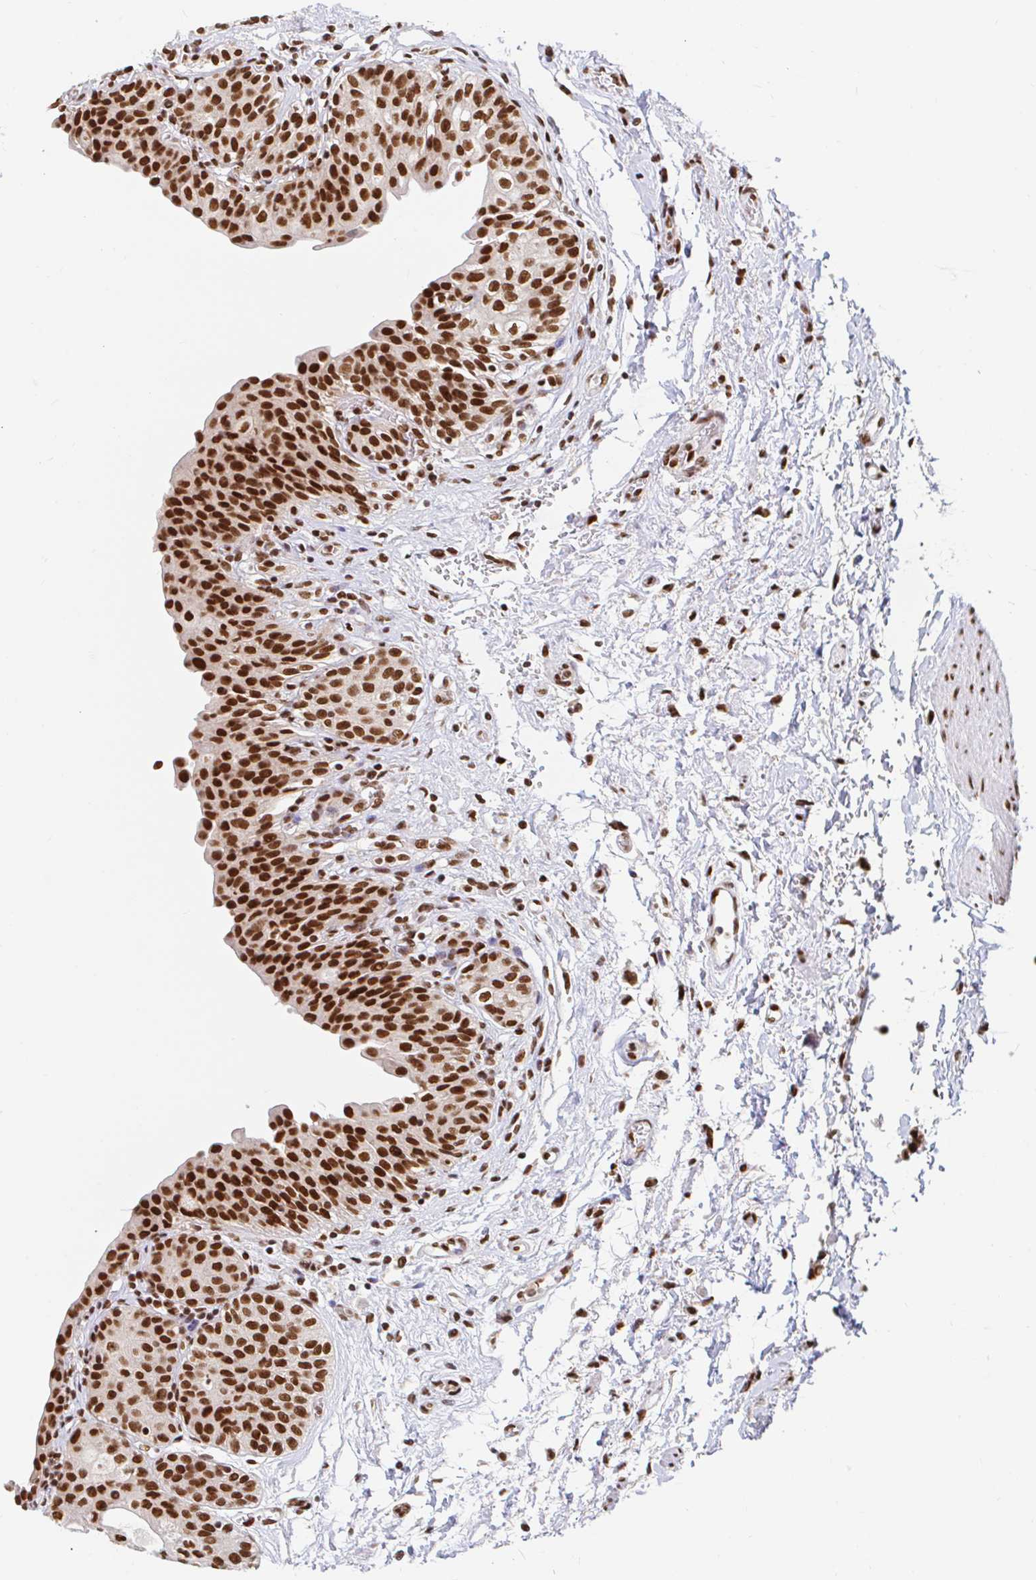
{"staining": {"intensity": "strong", "quantity": ">75%", "location": "nuclear"}, "tissue": "urinary bladder", "cell_type": "Urothelial cells", "image_type": "normal", "snomed": [{"axis": "morphology", "description": "Normal tissue, NOS"}, {"axis": "topography", "description": "Urinary bladder"}], "caption": "Protein staining displays strong nuclear positivity in approximately >75% of urothelial cells in benign urinary bladder. (Stains: DAB in brown, nuclei in blue, Microscopy: brightfield microscopy at high magnification).", "gene": "RBMXL1", "patient": {"sex": "male", "age": 68}}